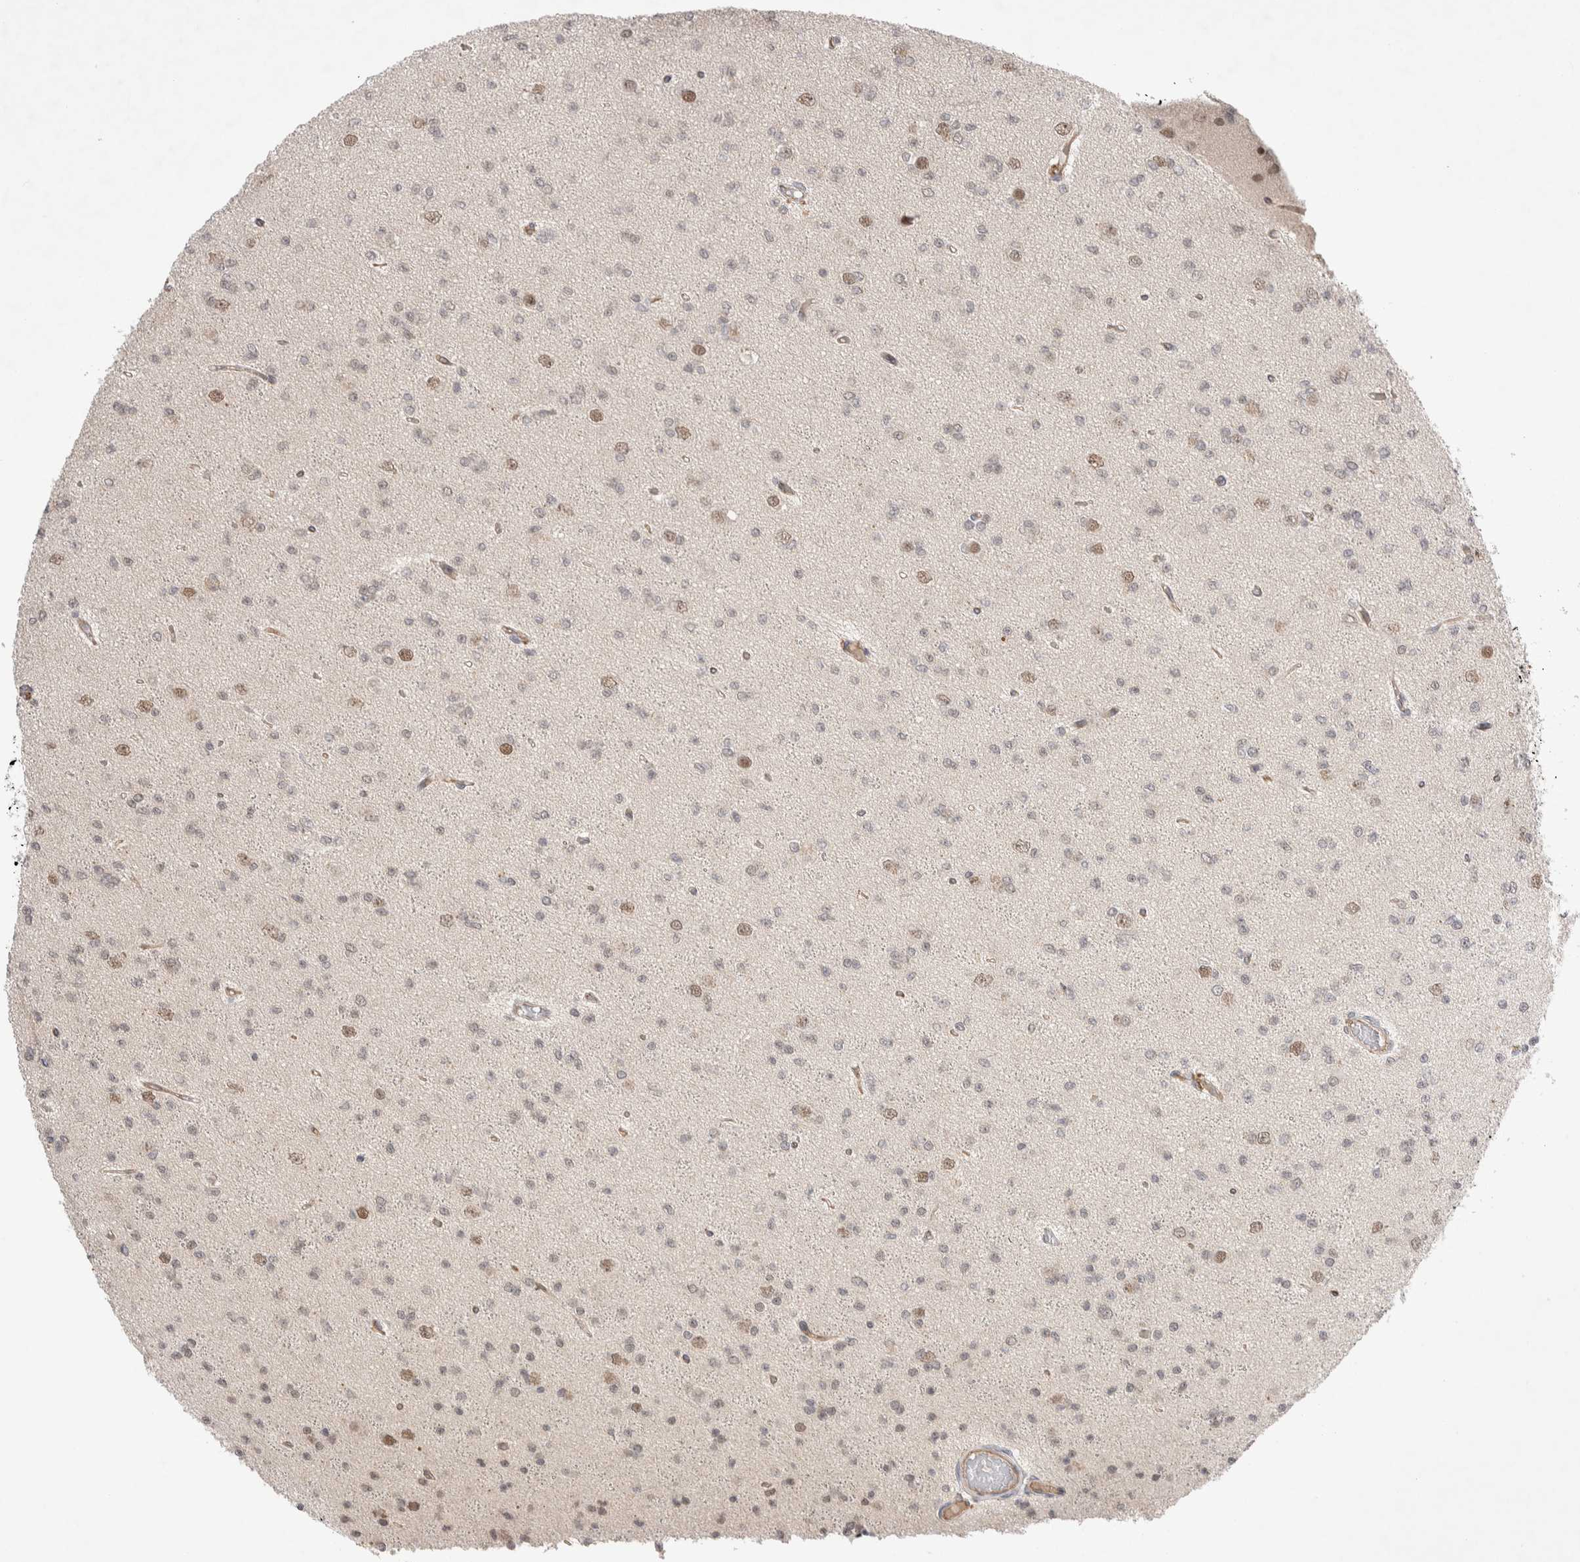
{"staining": {"intensity": "weak", "quantity": "25%-75%", "location": "nuclear"}, "tissue": "glioma", "cell_type": "Tumor cells", "image_type": "cancer", "snomed": [{"axis": "morphology", "description": "Glioma, malignant, Low grade"}, {"axis": "topography", "description": "Brain"}], "caption": "DAB immunohistochemical staining of glioma demonstrates weak nuclear protein expression in about 25%-75% of tumor cells.", "gene": "ZNF704", "patient": {"sex": "female", "age": 22}}